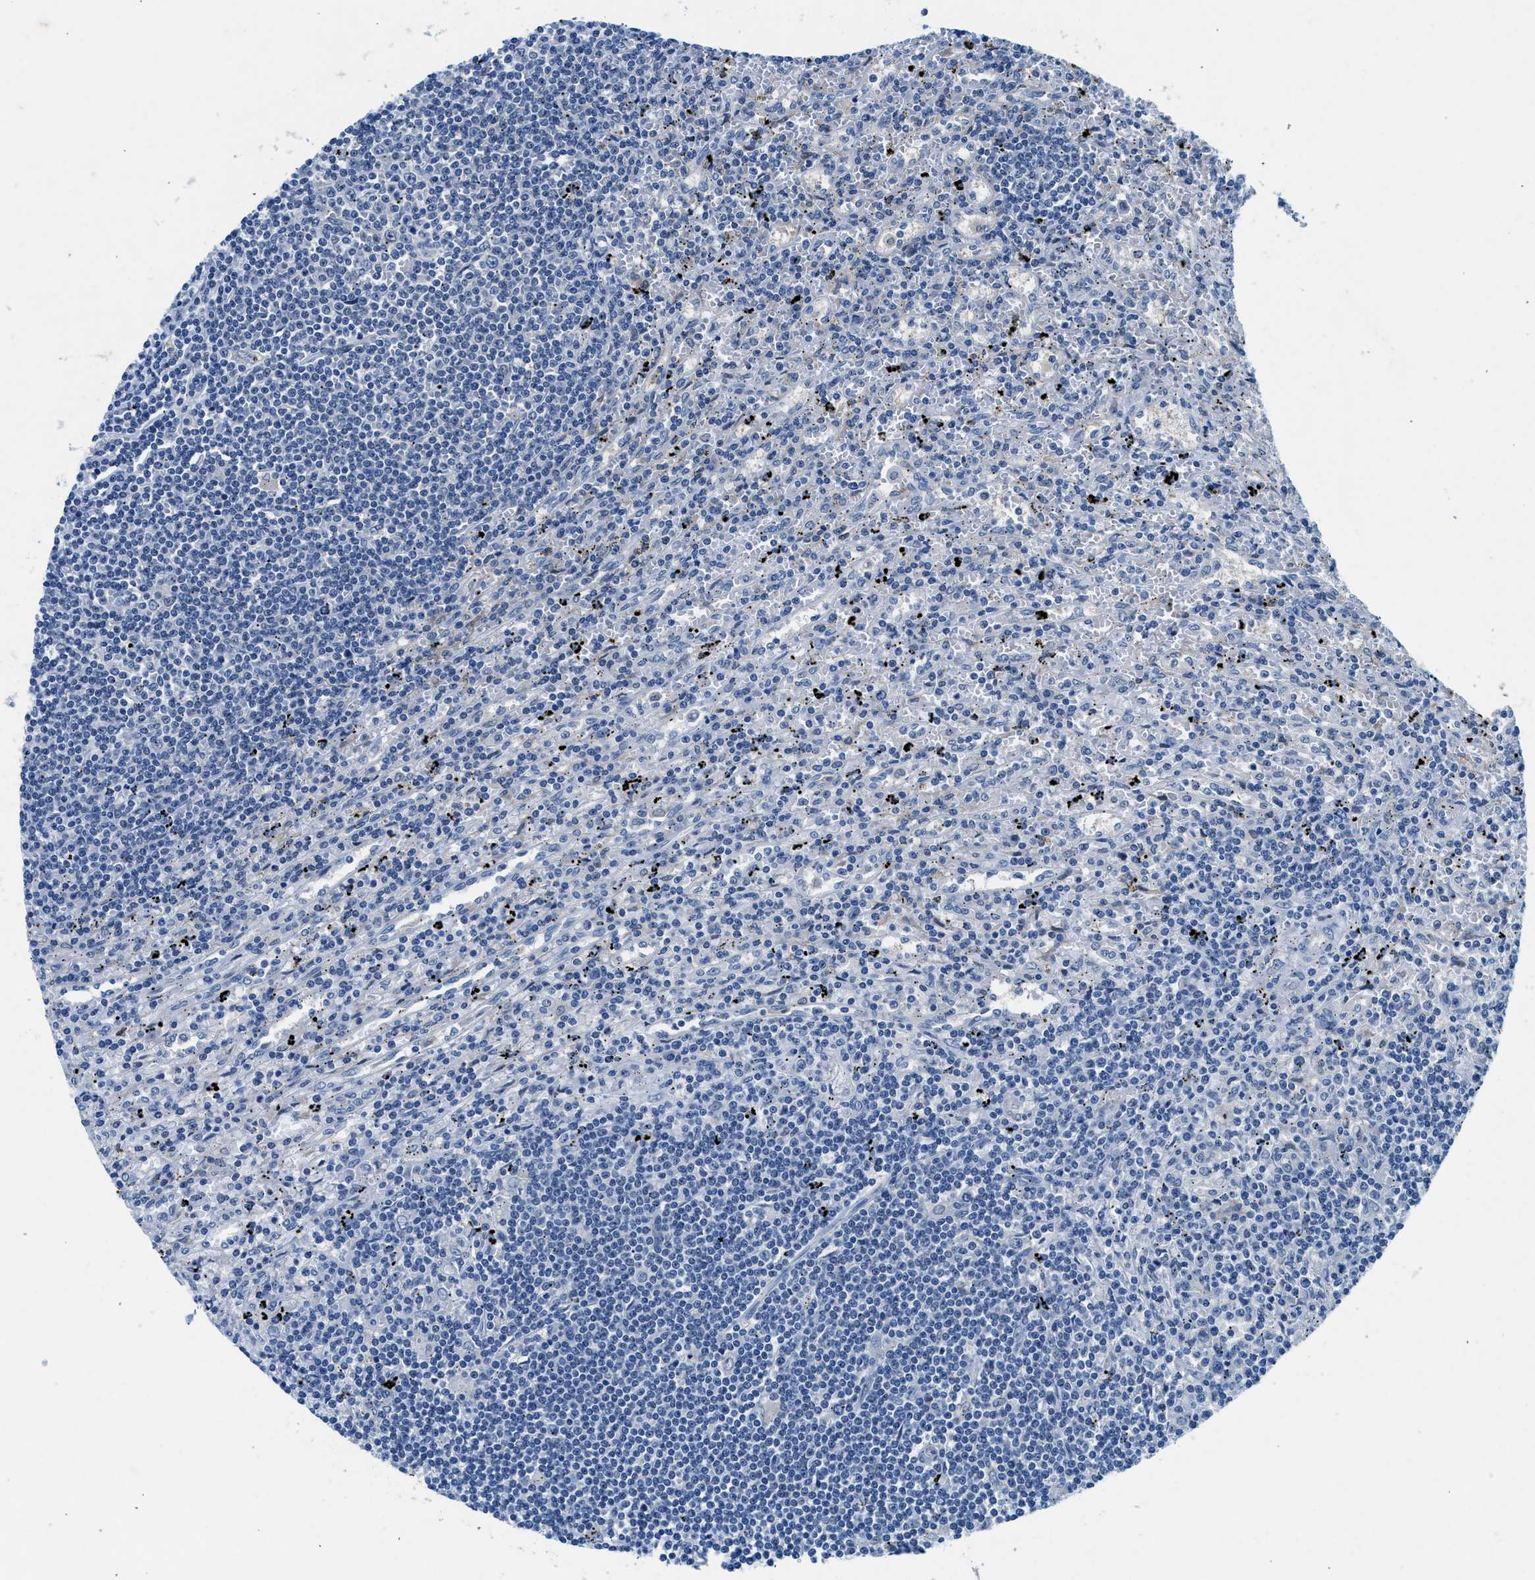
{"staining": {"intensity": "negative", "quantity": "none", "location": "none"}, "tissue": "lymphoma", "cell_type": "Tumor cells", "image_type": "cancer", "snomed": [{"axis": "morphology", "description": "Malignant lymphoma, non-Hodgkin's type, Low grade"}, {"axis": "topography", "description": "Spleen"}], "caption": "Tumor cells show no significant protein expression in malignant lymphoma, non-Hodgkin's type (low-grade).", "gene": "COPS2", "patient": {"sex": "male", "age": 76}}